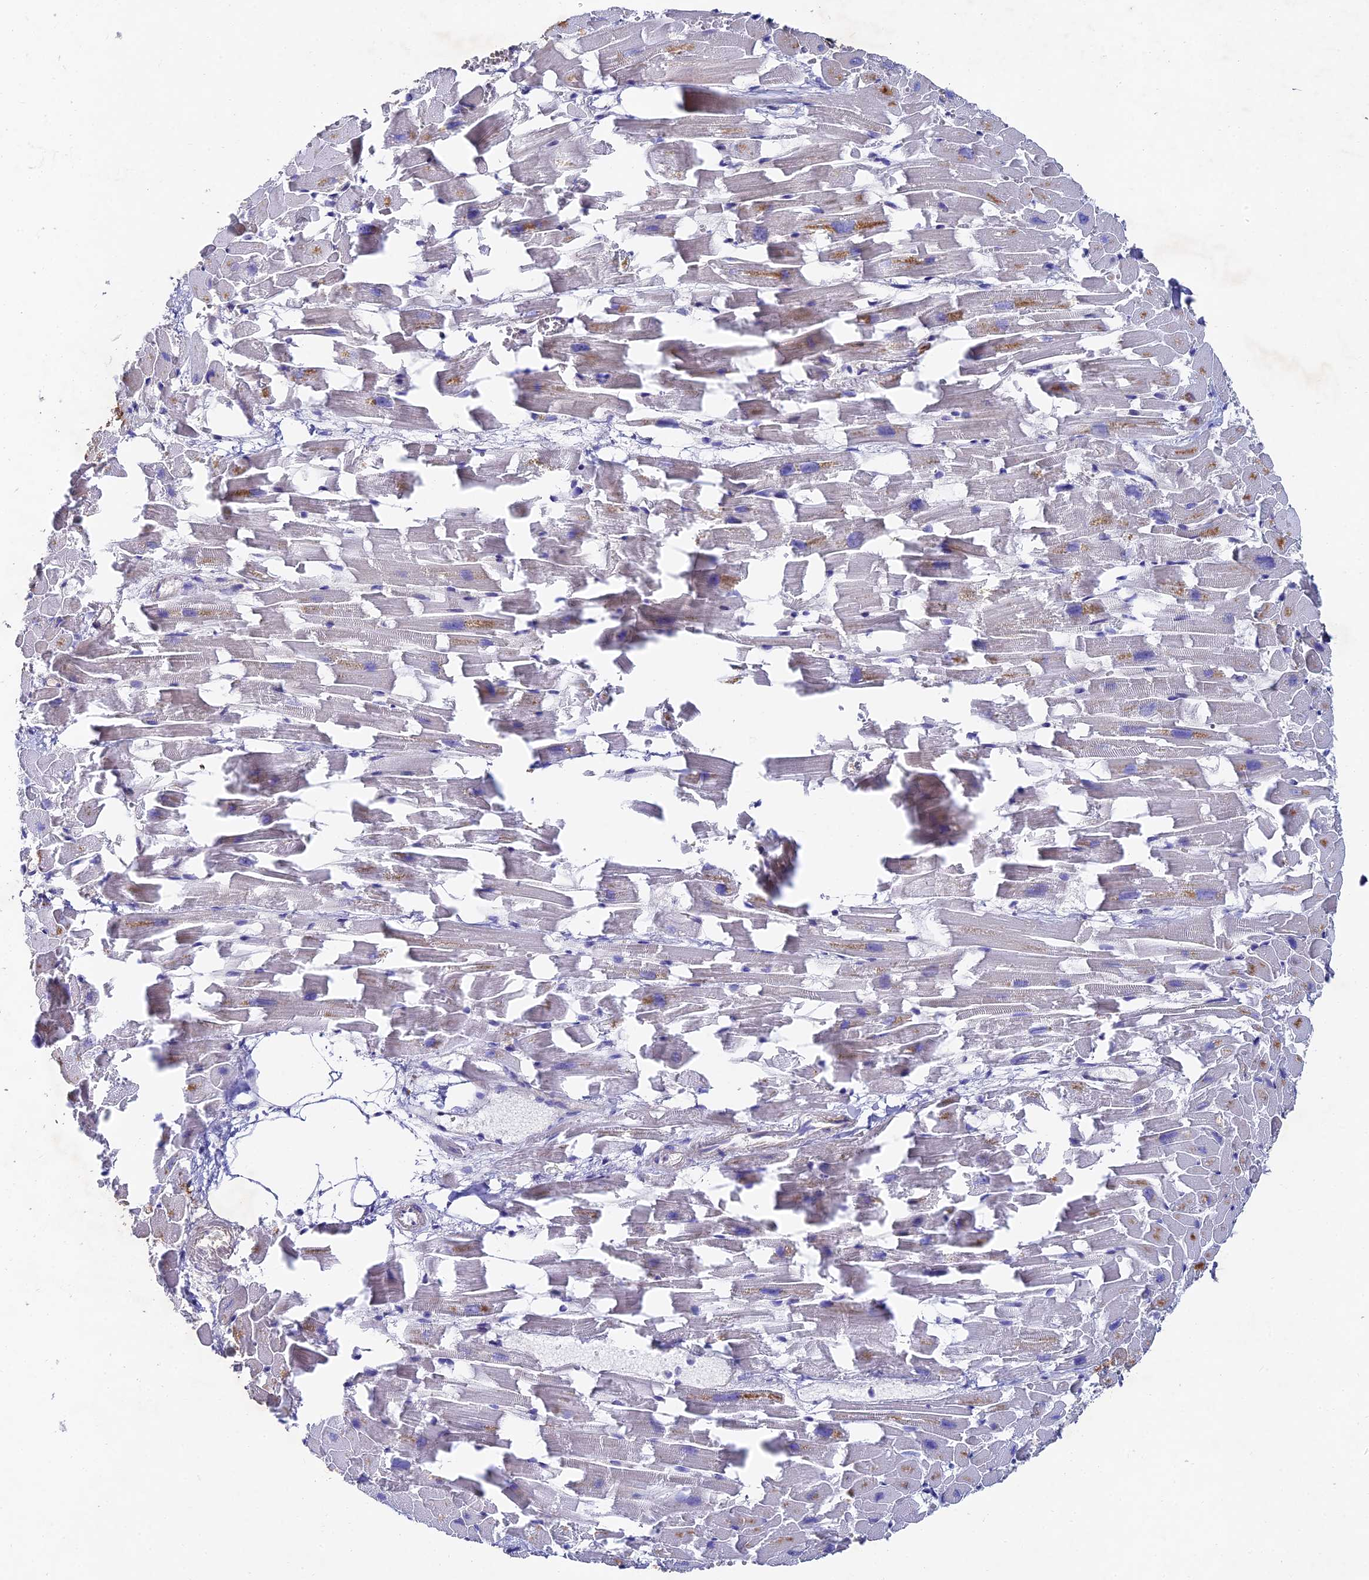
{"staining": {"intensity": "negative", "quantity": "none", "location": "none"}, "tissue": "heart muscle", "cell_type": "Cardiomyocytes", "image_type": "normal", "snomed": [{"axis": "morphology", "description": "Normal tissue, NOS"}, {"axis": "topography", "description": "Heart"}], "caption": "Cardiomyocytes show no significant protein staining in normal heart muscle. (DAB immunohistochemistry with hematoxylin counter stain).", "gene": "TRIM24", "patient": {"sex": "female", "age": 64}}